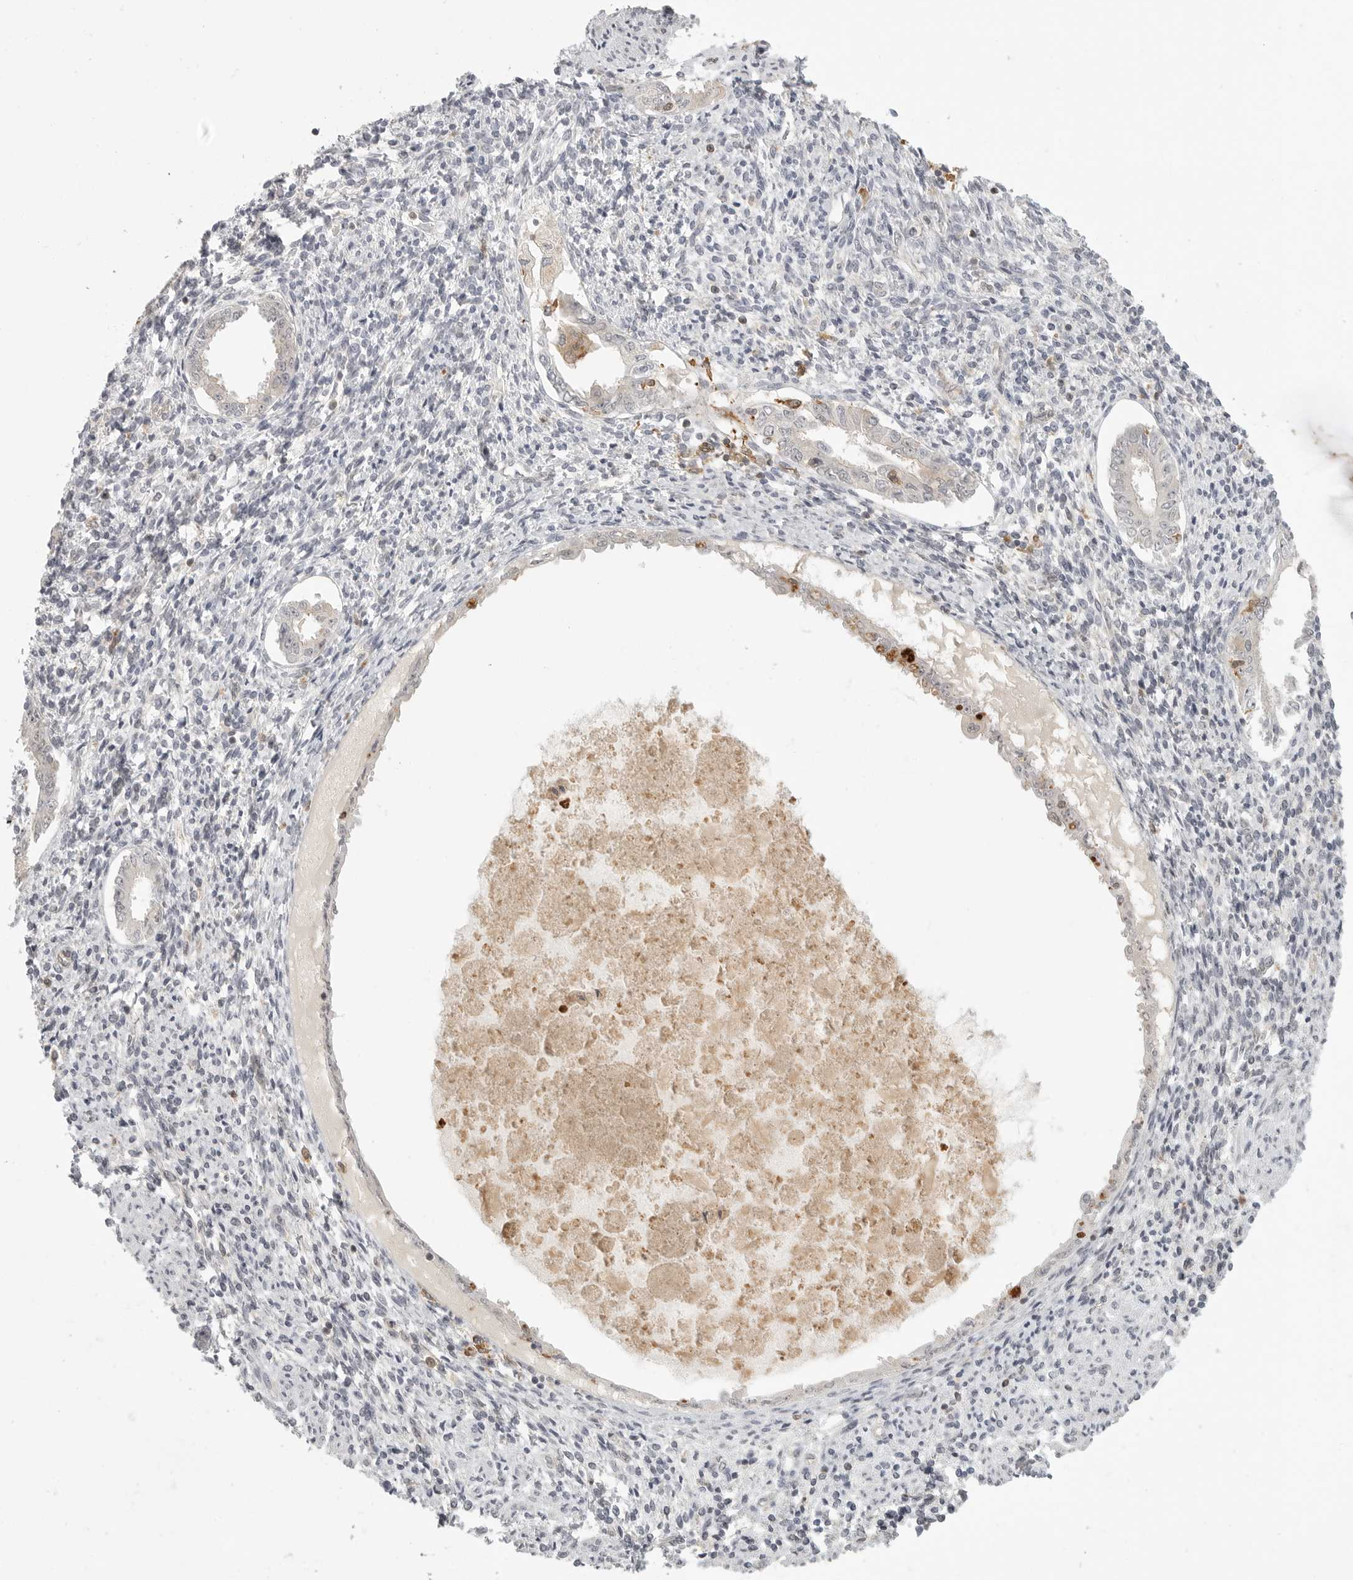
{"staining": {"intensity": "negative", "quantity": "none", "location": "none"}, "tissue": "endometrium", "cell_type": "Cells in endometrial stroma", "image_type": "normal", "snomed": [{"axis": "morphology", "description": "Normal tissue, NOS"}, {"axis": "topography", "description": "Endometrium"}], "caption": "High magnification brightfield microscopy of normal endometrium stained with DAB (3,3'-diaminobenzidine) (brown) and counterstained with hematoxylin (blue): cells in endometrial stroma show no significant staining.", "gene": "DBNL", "patient": {"sex": "female", "age": 66}}